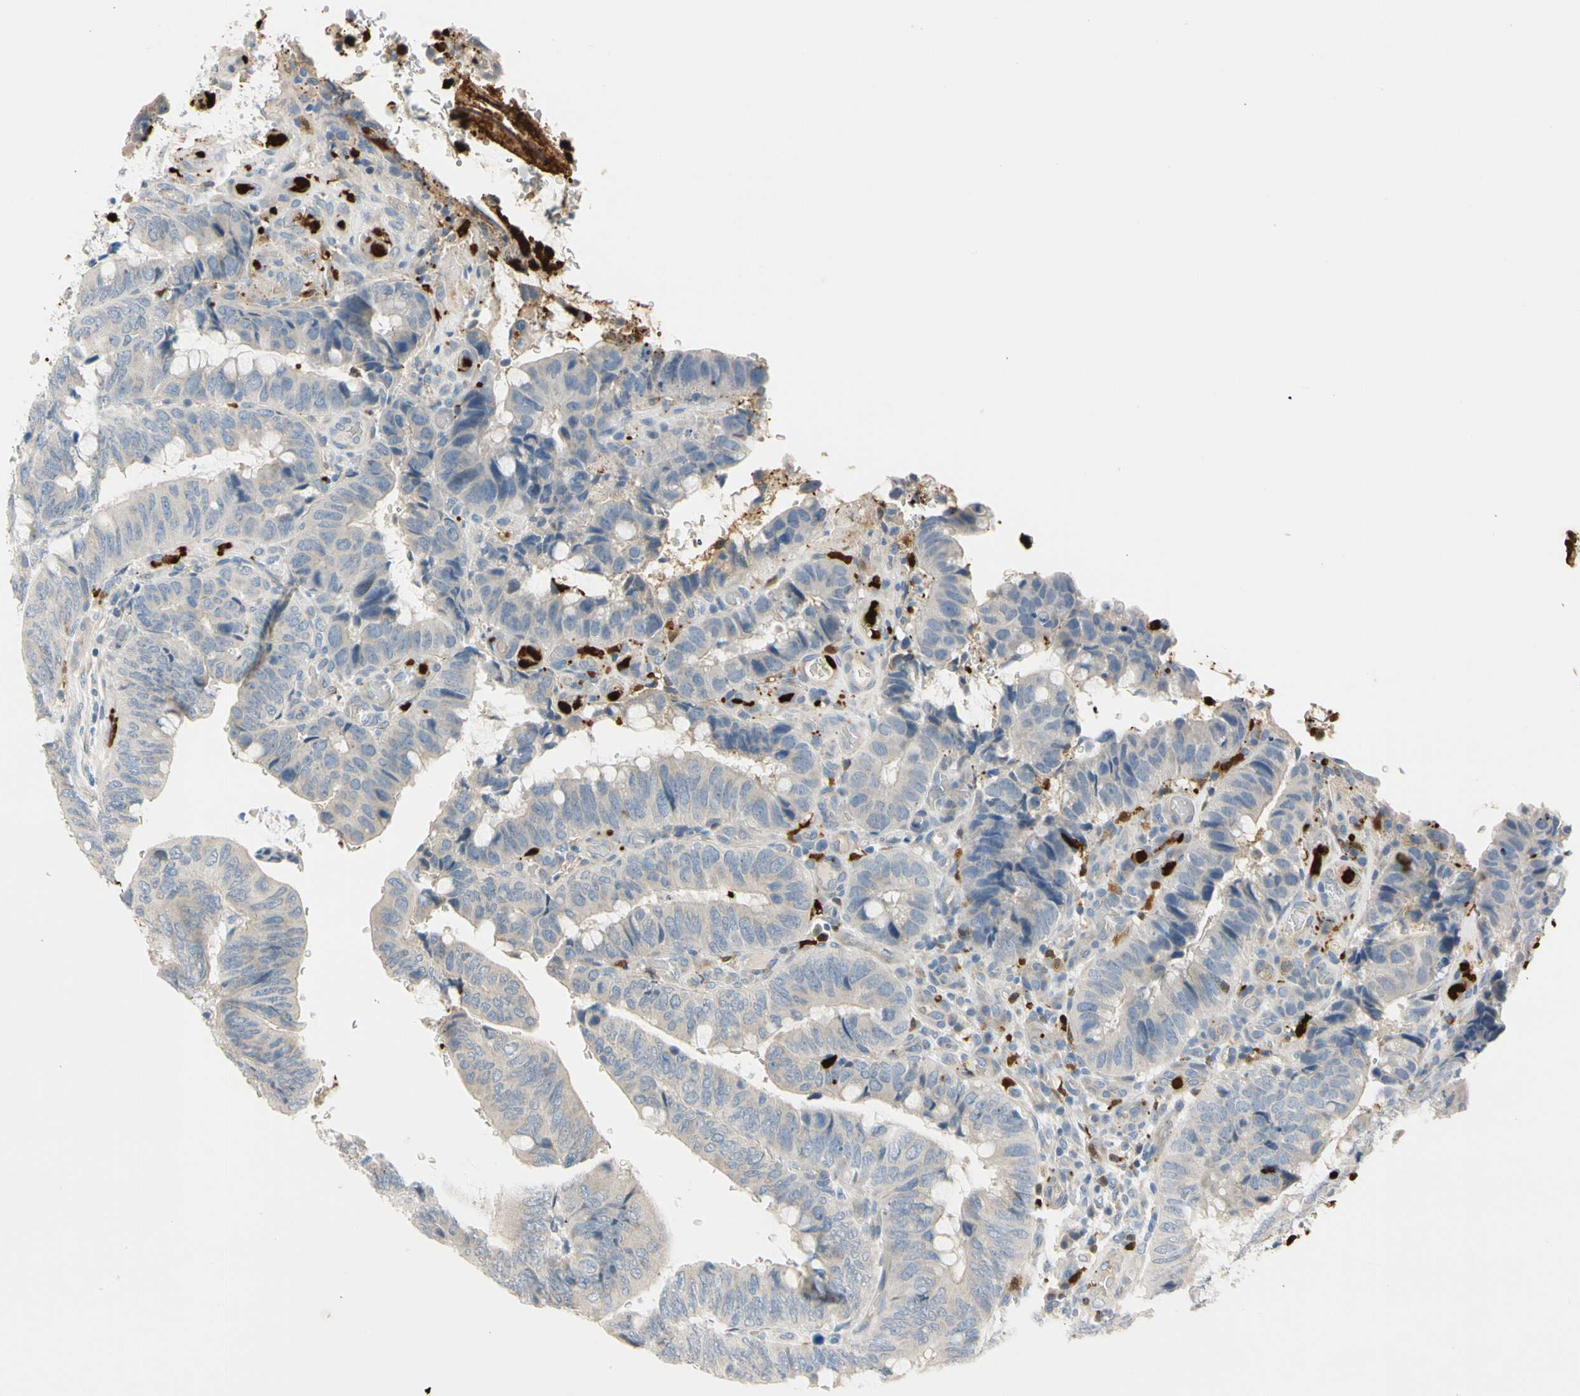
{"staining": {"intensity": "negative", "quantity": "none", "location": "none"}, "tissue": "colorectal cancer", "cell_type": "Tumor cells", "image_type": "cancer", "snomed": [{"axis": "morphology", "description": "Normal tissue, NOS"}, {"axis": "morphology", "description": "Adenocarcinoma, NOS"}, {"axis": "topography", "description": "Rectum"}, {"axis": "topography", "description": "Peripheral nerve tissue"}], "caption": "Protein analysis of colorectal cancer displays no significant staining in tumor cells. The staining was performed using DAB (3,3'-diaminobenzidine) to visualize the protein expression in brown, while the nuclei were stained in blue with hematoxylin (Magnification: 20x).", "gene": "TRAF5", "patient": {"sex": "male", "age": 92}}